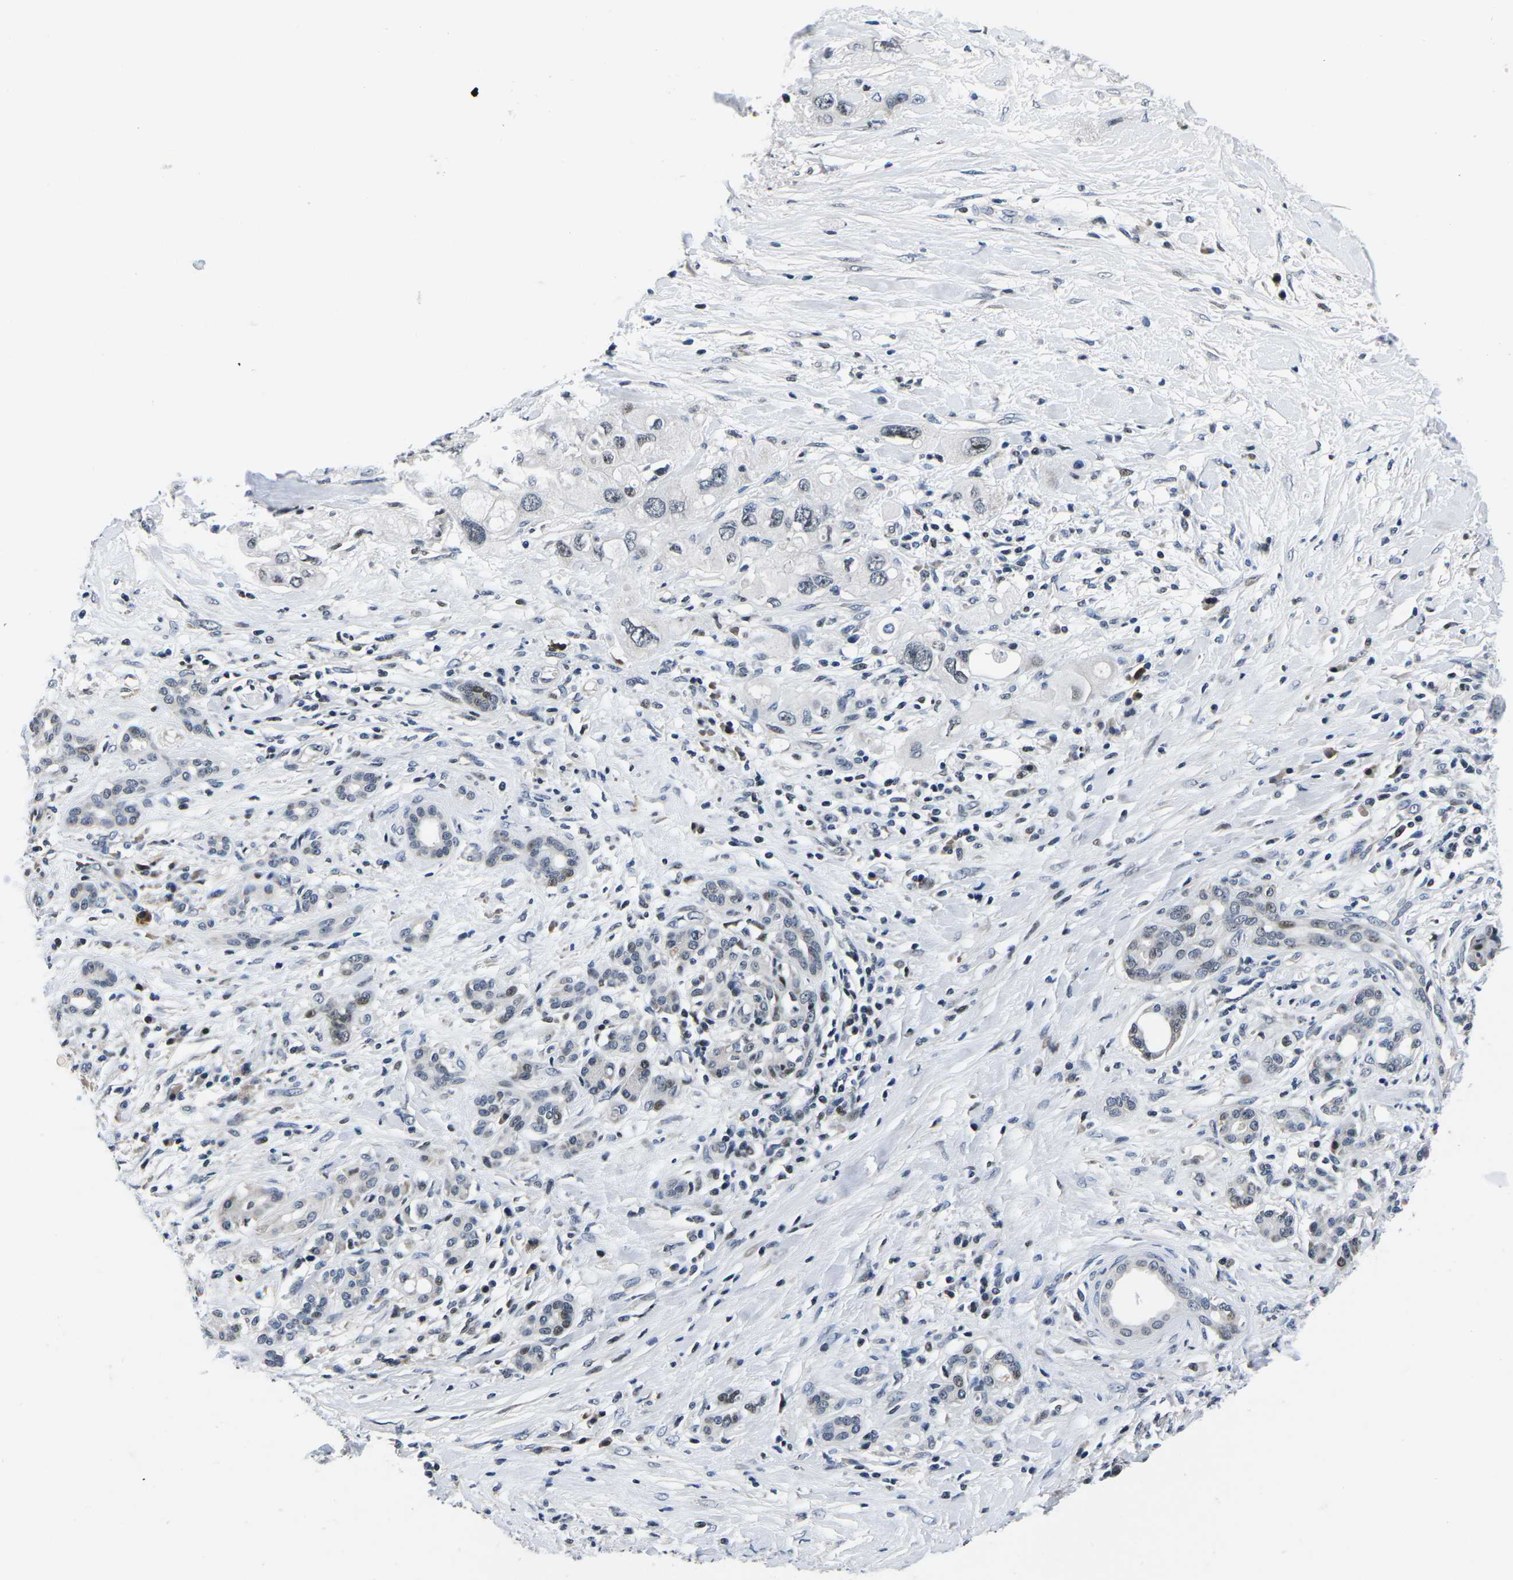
{"staining": {"intensity": "moderate", "quantity": "<25%", "location": "nuclear"}, "tissue": "pancreatic cancer", "cell_type": "Tumor cells", "image_type": "cancer", "snomed": [{"axis": "morphology", "description": "Adenocarcinoma, NOS"}, {"axis": "topography", "description": "Pancreas"}], "caption": "Protein staining of pancreatic cancer (adenocarcinoma) tissue exhibits moderate nuclear staining in about <25% of tumor cells.", "gene": "CDC73", "patient": {"sex": "female", "age": 56}}